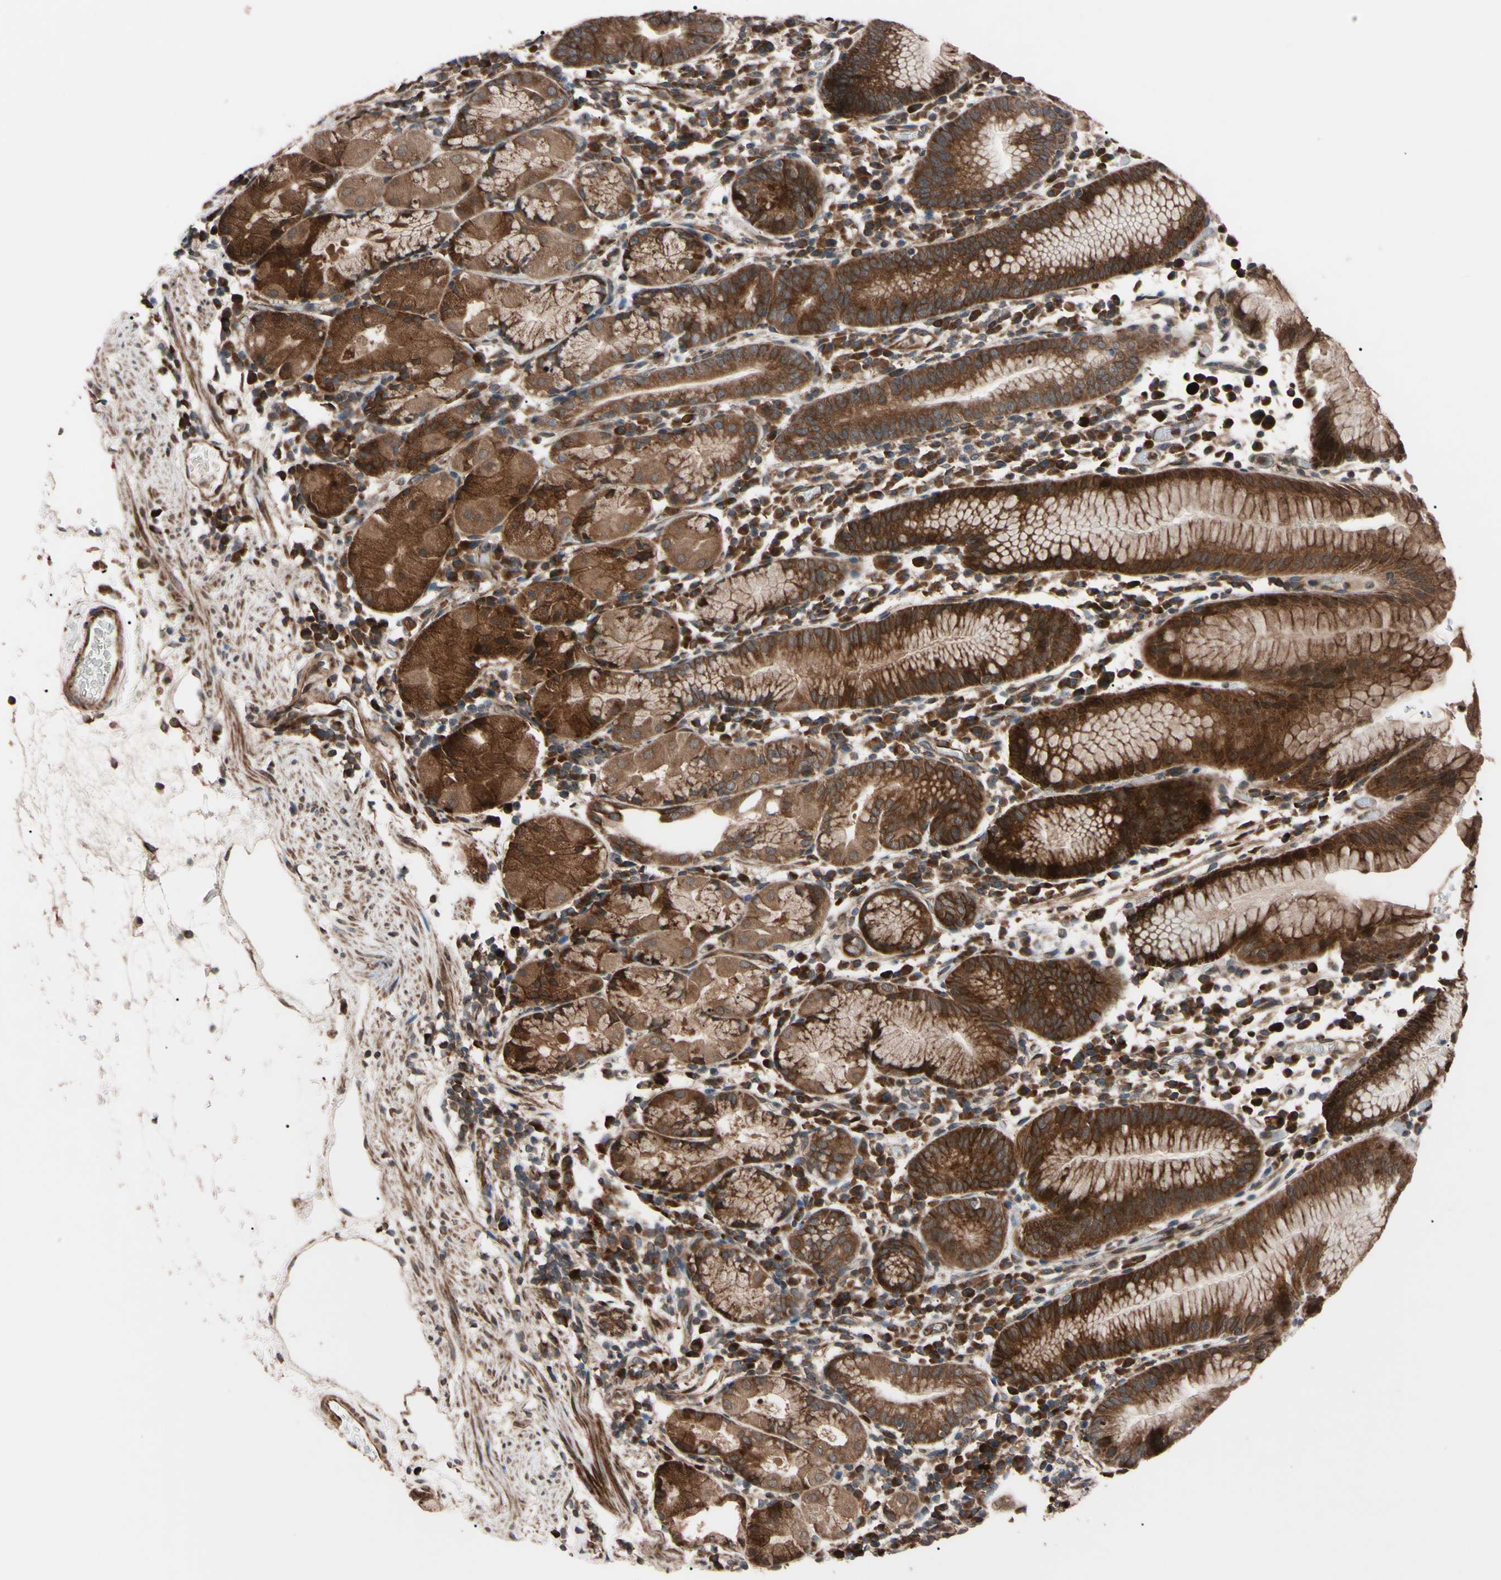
{"staining": {"intensity": "strong", "quantity": ">75%", "location": "cytoplasmic/membranous"}, "tissue": "stomach", "cell_type": "Glandular cells", "image_type": "normal", "snomed": [{"axis": "morphology", "description": "Normal tissue, NOS"}, {"axis": "topography", "description": "Stomach"}, {"axis": "topography", "description": "Stomach, lower"}], "caption": "Protein positivity by immunohistochemistry (IHC) displays strong cytoplasmic/membranous positivity in approximately >75% of glandular cells in unremarkable stomach. (DAB (3,3'-diaminobenzidine) IHC, brown staining for protein, blue staining for nuclei).", "gene": "GUCY1B1", "patient": {"sex": "female", "age": 75}}